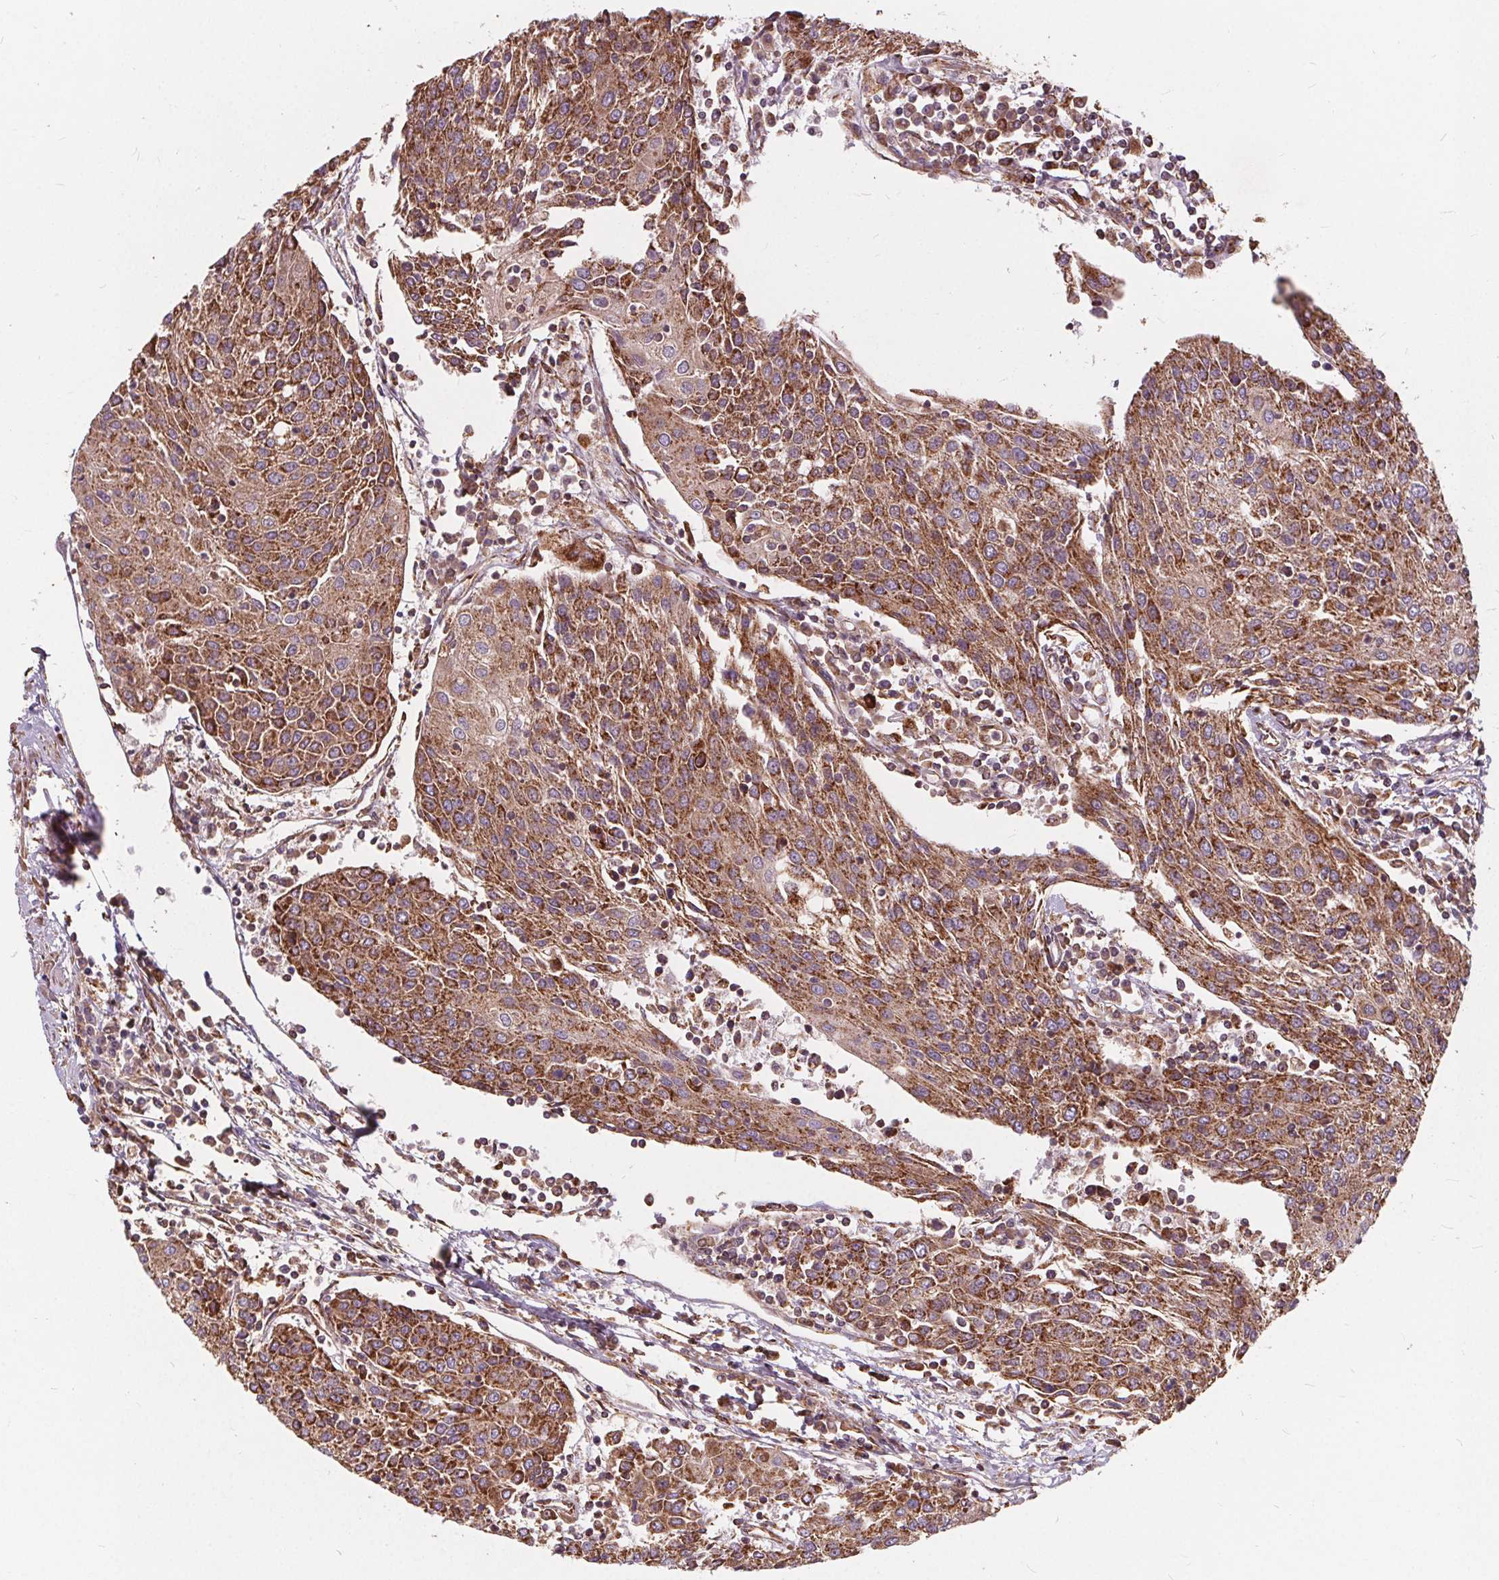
{"staining": {"intensity": "moderate", "quantity": ">75%", "location": "cytoplasmic/membranous"}, "tissue": "urothelial cancer", "cell_type": "Tumor cells", "image_type": "cancer", "snomed": [{"axis": "morphology", "description": "Urothelial carcinoma, High grade"}, {"axis": "topography", "description": "Urinary bladder"}], "caption": "Immunohistochemistry (DAB (3,3'-diaminobenzidine)) staining of human high-grade urothelial carcinoma exhibits moderate cytoplasmic/membranous protein expression in approximately >75% of tumor cells.", "gene": "PLSCR3", "patient": {"sex": "female", "age": 85}}